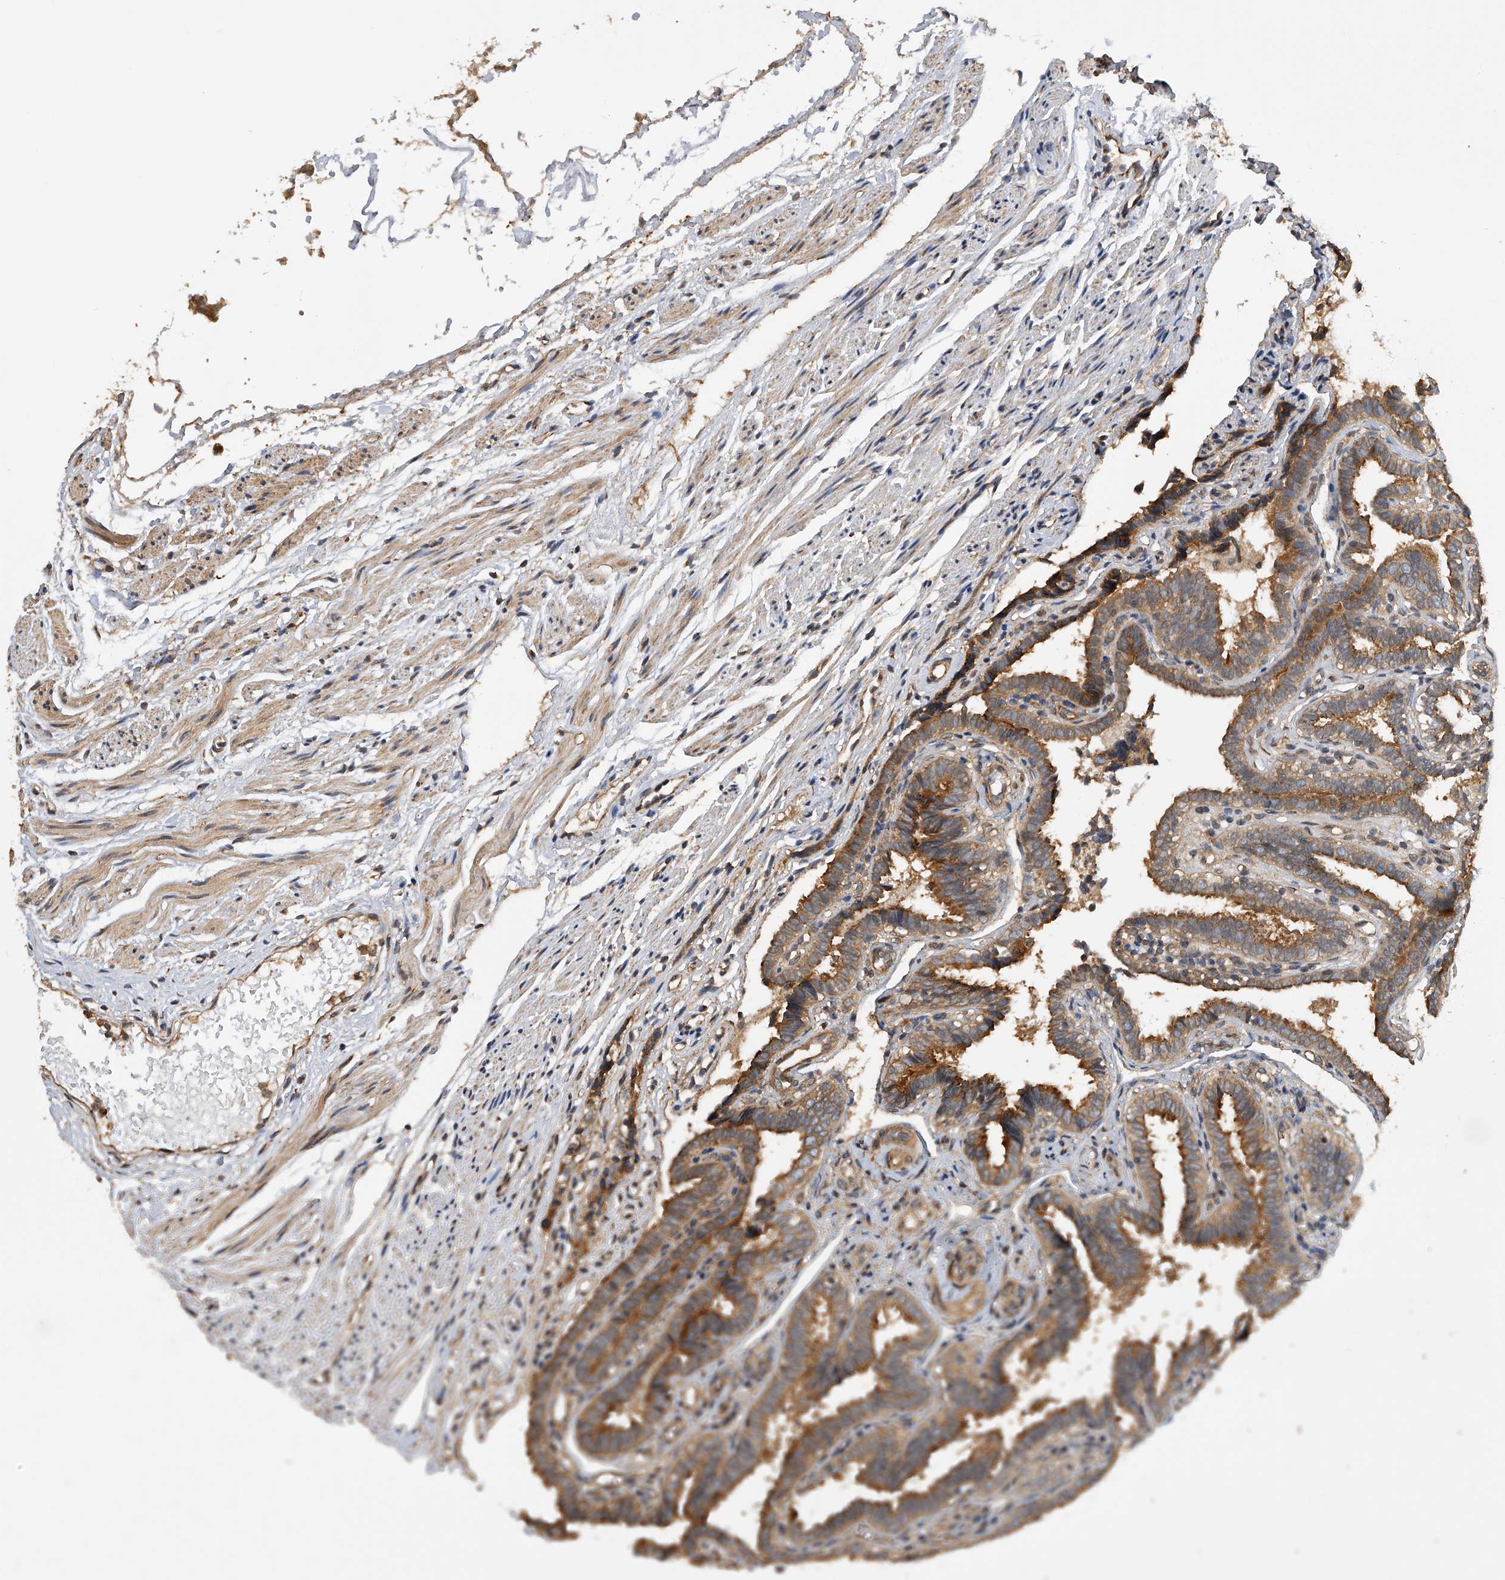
{"staining": {"intensity": "strong", "quantity": ">75%", "location": "cytoplasmic/membranous"}, "tissue": "fallopian tube", "cell_type": "Glandular cells", "image_type": "normal", "snomed": [{"axis": "morphology", "description": "Normal tissue, NOS"}, {"axis": "topography", "description": "Fallopian tube"}], "caption": "A brown stain highlights strong cytoplasmic/membranous staining of a protein in glandular cells of normal human fallopian tube. The staining was performed using DAB (3,3'-diaminobenzidine) to visualize the protein expression in brown, while the nuclei were stained in blue with hematoxylin (Magnification: 20x).", "gene": "PTPRA", "patient": {"sex": "female", "age": 39}}